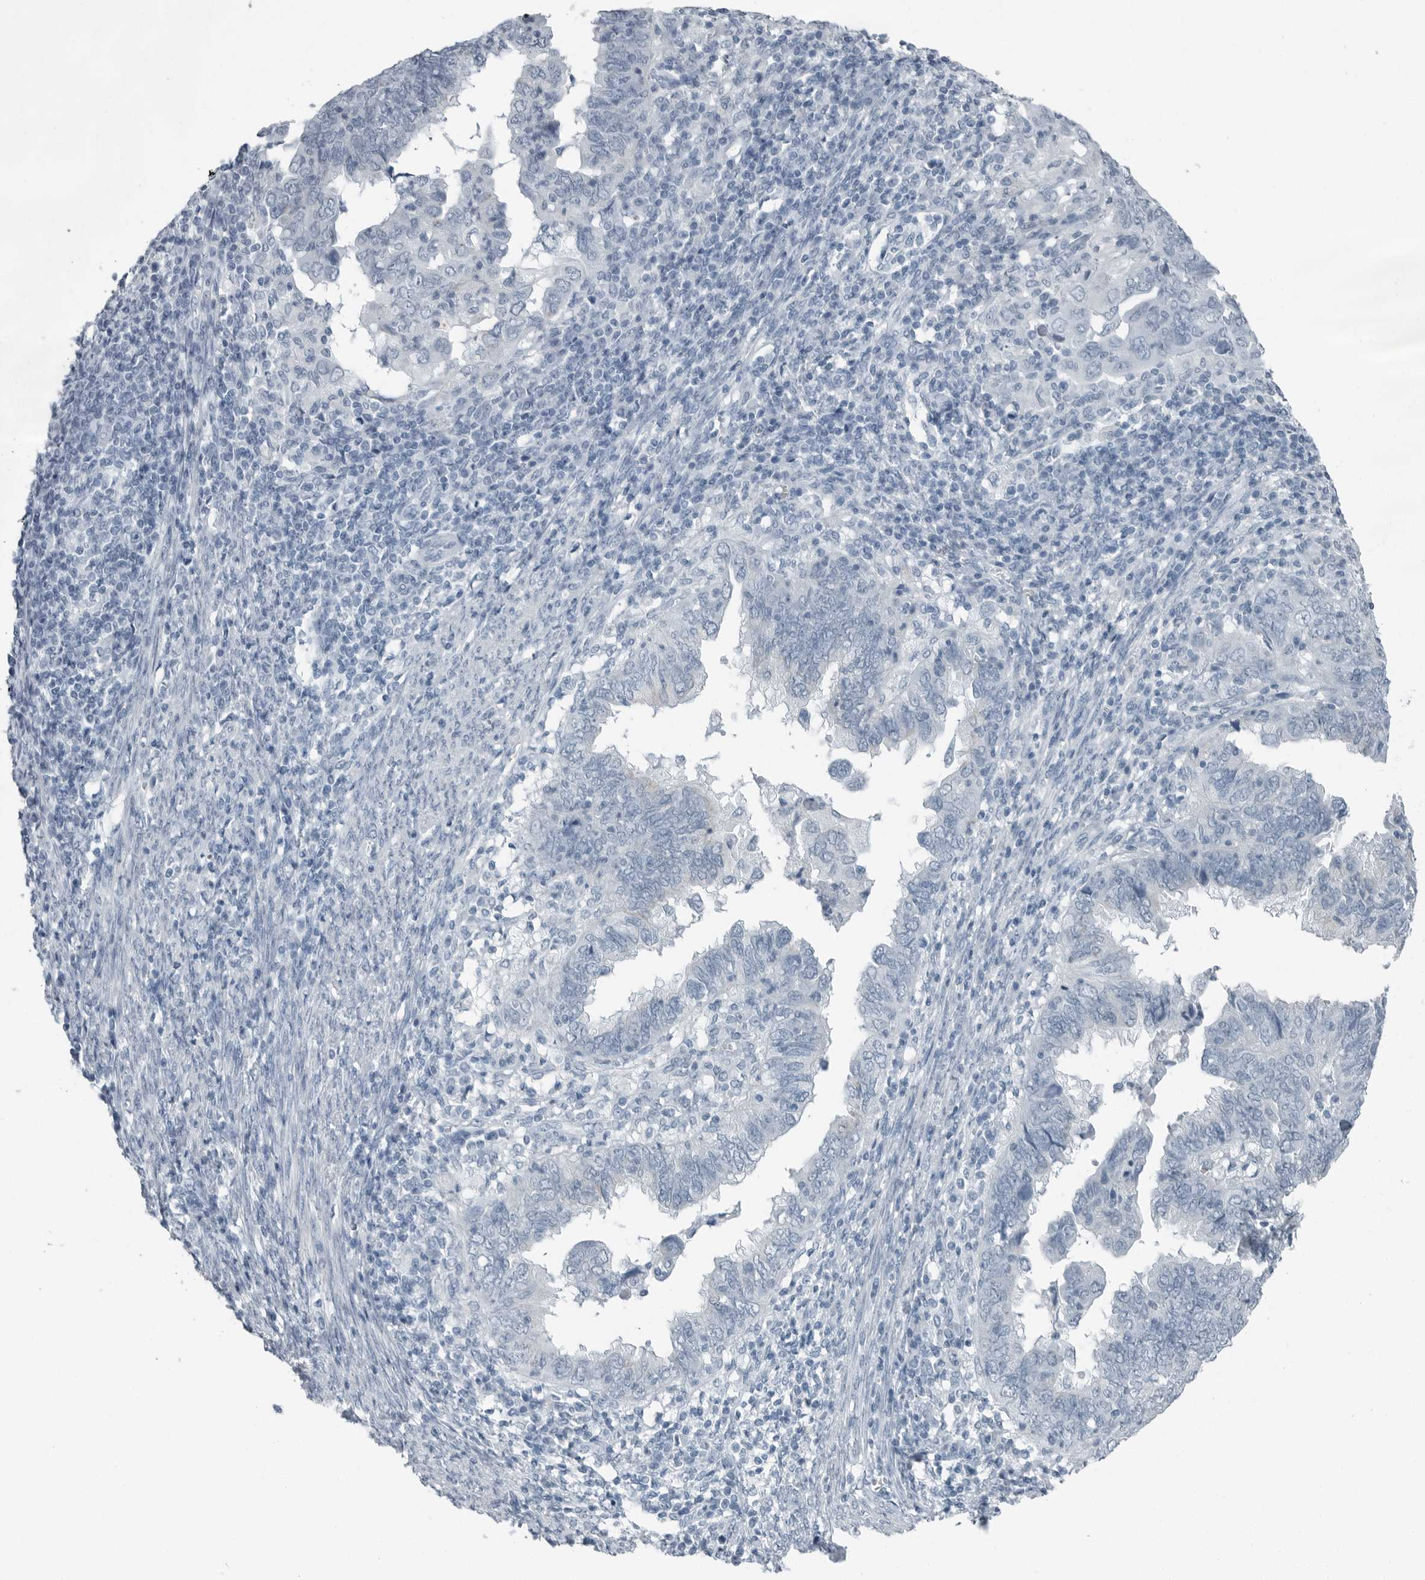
{"staining": {"intensity": "negative", "quantity": "none", "location": "none"}, "tissue": "endometrial cancer", "cell_type": "Tumor cells", "image_type": "cancer", "snomed": [{"axis": "morphology", "description": "Adenocarcinoma, NOS"}, {"axis": "topography", "description": "Uterus"}], "caption": "Tumor cells show no significant expression in endometrial cancer.", "gene": "FABP6", "patient": {"sex": "female", "age": 77}}